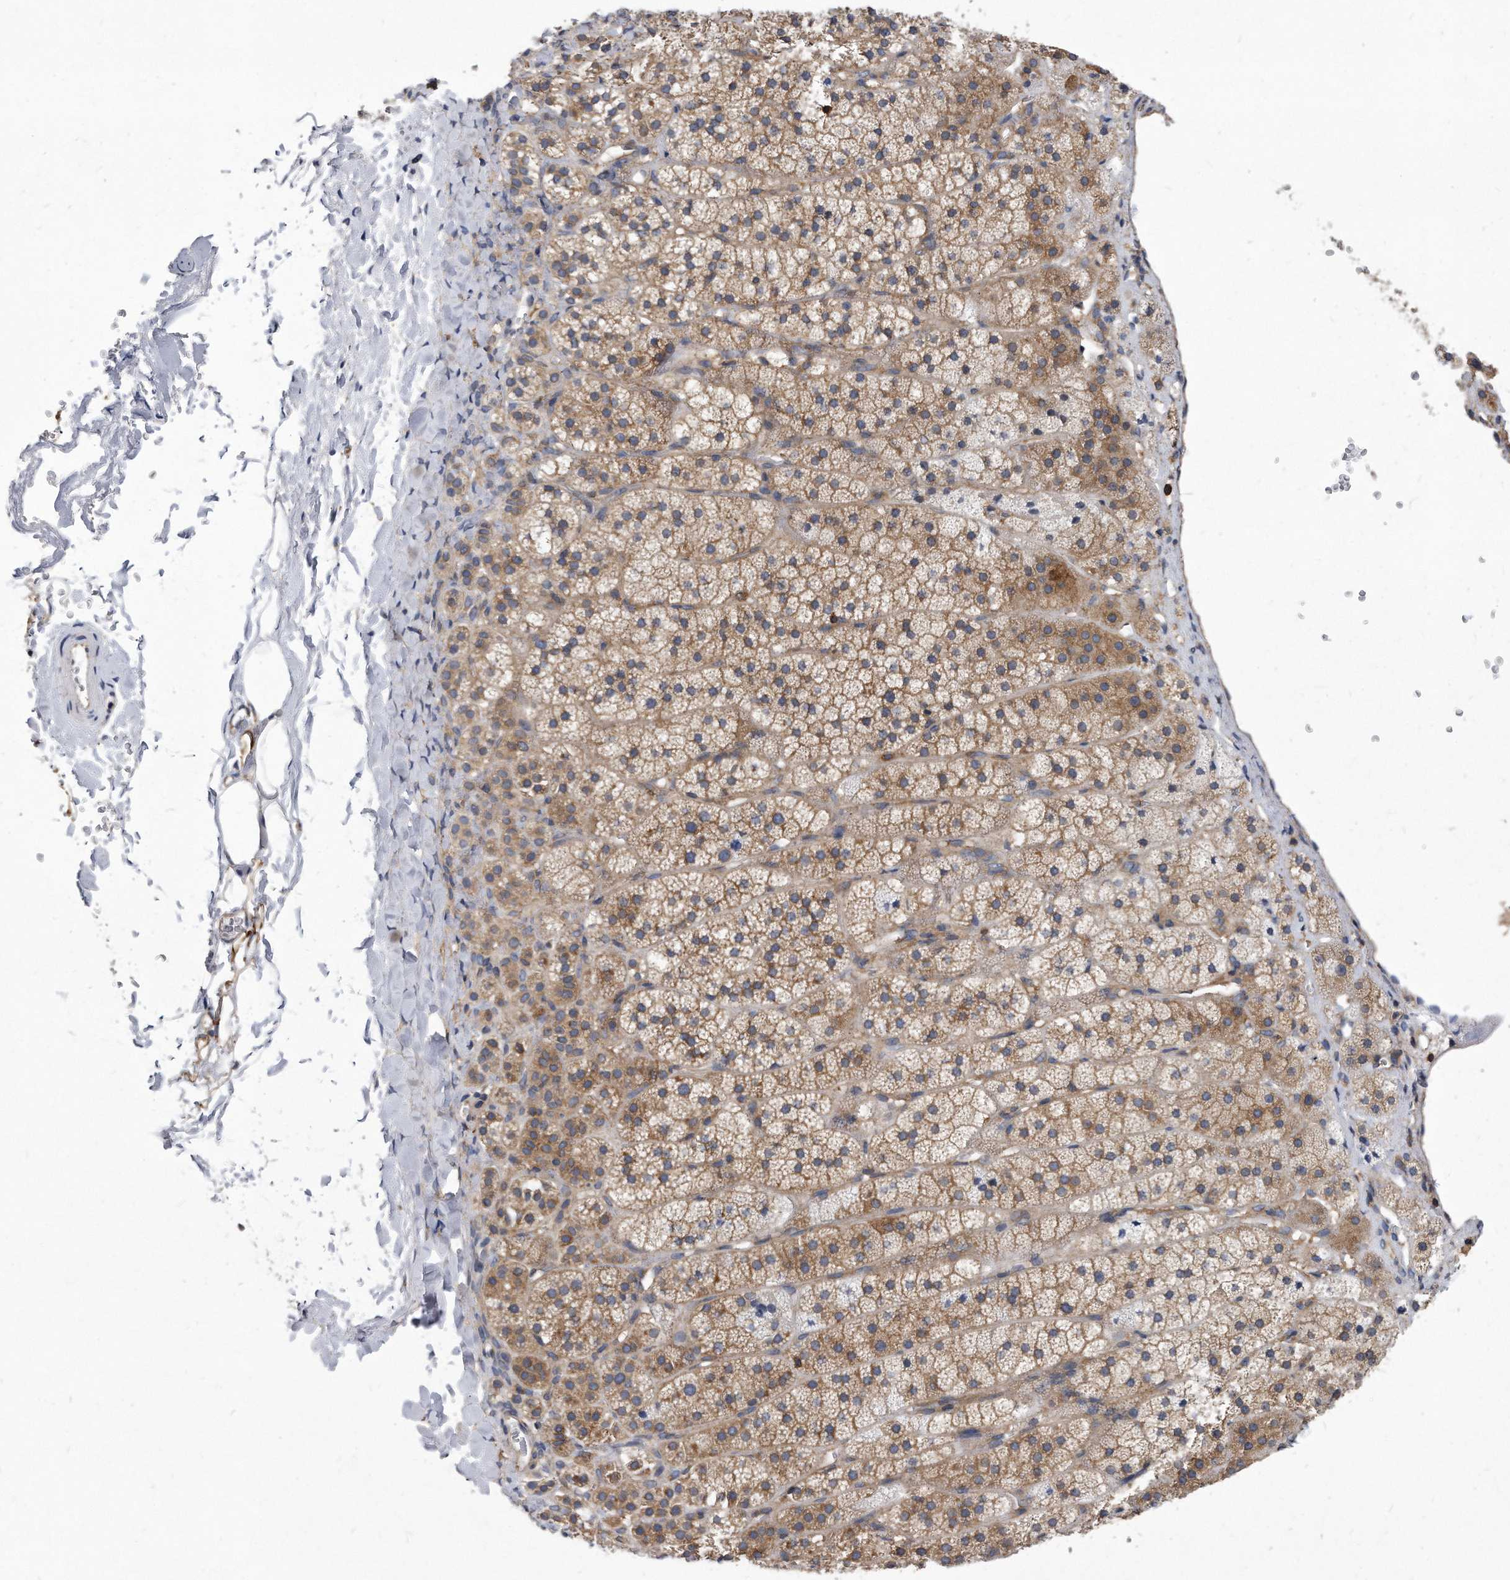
{"staining": {"intensity": "moderate", "quantity": ">75%", "location": "cytoplasmic/membranous"}, "tissue": "adrenal gland", "cell_type": "Glandular cells", "image_type": "normal", "snomed": [{"axis": "morphology", "description": "Normal tissue, NOS"}, {"axis": "topography", "description": "Adrenal gland"}], "caption": "The immunohistochemical stain labels moderate cytoplasmic/membranous staining in glandular cells of benign adrenal gland.", "gene": "ATG5", "patient": {"sex": "female", "age": 44}}